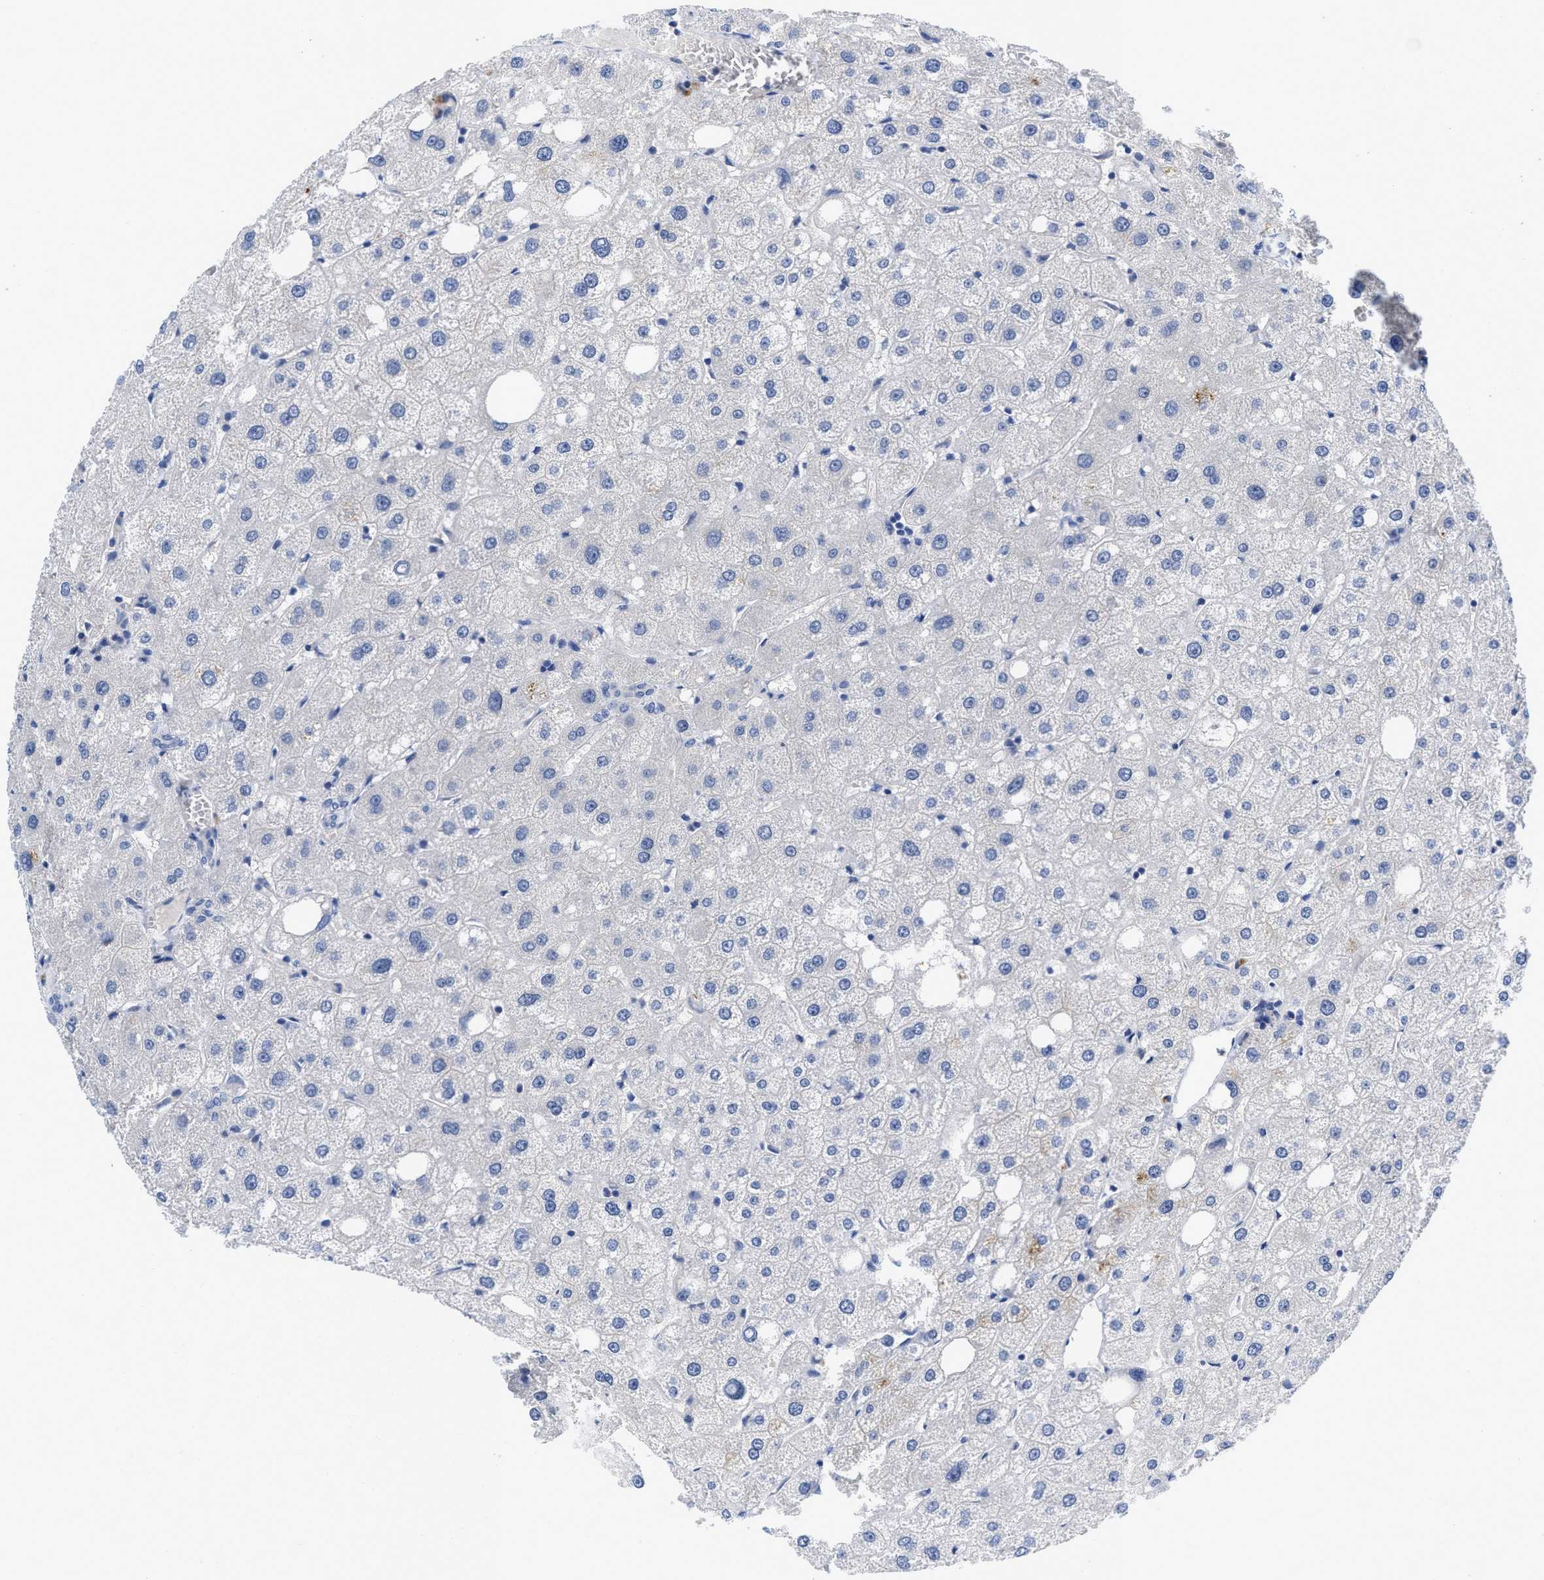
{"staining": {"intensity": "negative", "quantity": "none", "location": "none"}, "tissue": "liver", "cell_type": "Cholangiocytes", "image_type": "normal", "snomed": [{"axis": "morphology", "description": "Normal tissue, NOS"}, {"axis": "topography", "description": "Liver"}], "caption": "The IHC micrograph has no significant staining in cholangiocytes of liver. The staining is performed using DAB brown chromogen with nuclei counter-stained in using hematoxylin.", "gene": "PYY", "patient": {"sex": "male", "age": 73}}